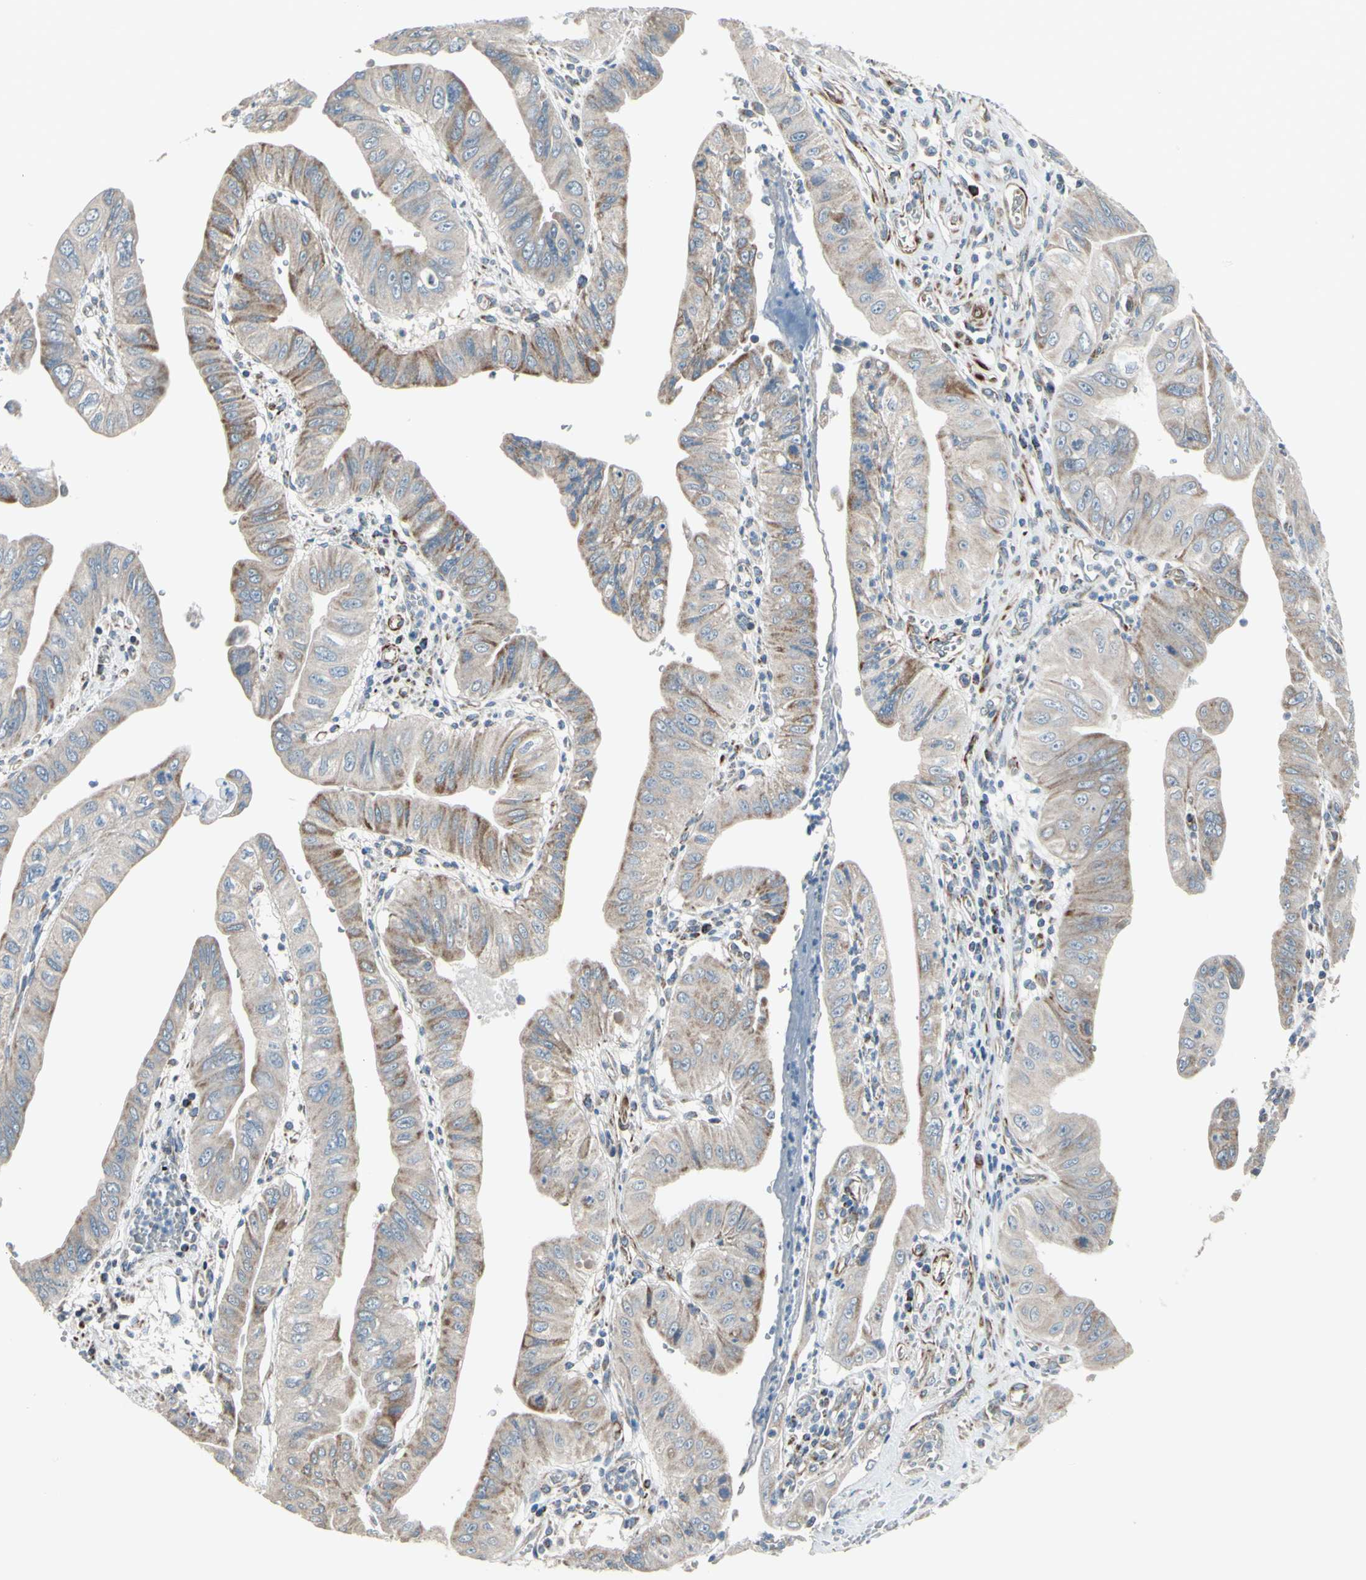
{"staining": {"intensity": "moderate", "quantity": "<25%", "location": "cytoplasmic/membranous"}, "tissue": "pancreatic cancer", "cell_type": "Tumor cells", "image_type": "cancer", "snomed": [{"axis": "morphology", "description": "Normal tissue, NOS"}, {"axis": "topography", "description": "Lymph node"}], "caption": "Immunohistochemical staining of pancreatic cancer reveals low levels of moderate cytoplasmic/membranous expression in approximately <25% of tumor cells.", "gene": "FAM171B", "patient": {"sex": "male", "age": 50}}